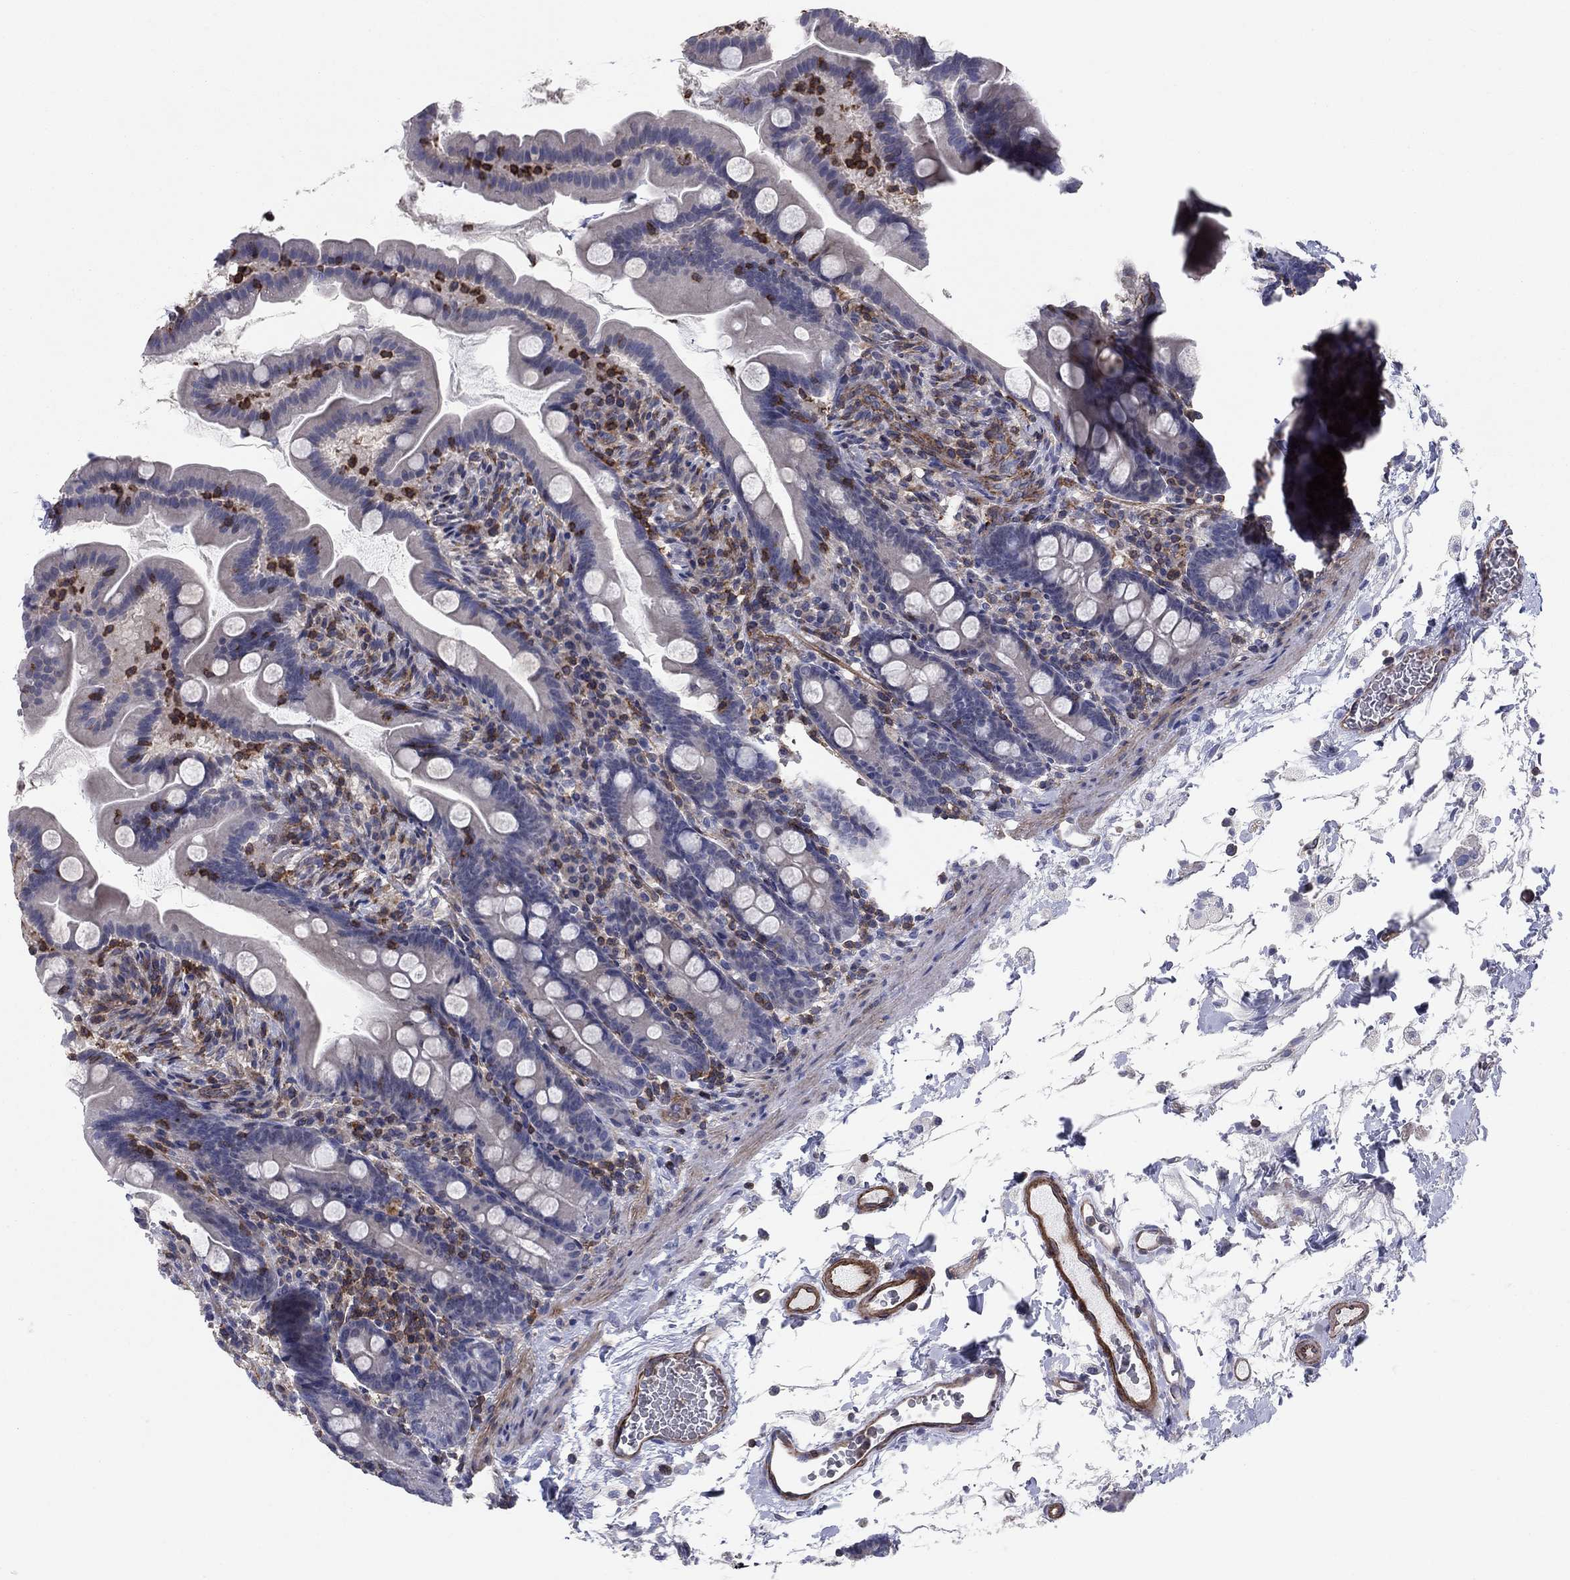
{"staining": {"intensity": "negative", "quantity": "none", "location": "none"}, "tissue": "small intestine", "cell_type": "Glandular cells", "image_type": "normal", "snomed": [{"axis": "morphology", "description": "Normal tissue, NOS"}, {"axis": "topography", "description": "Small intestine"}], "caption": "Immunohistochemistry (IHC) of normal human small intestine displays no positivity in glandular cells.", "gene": "PSD4", "patient": {"sex": "female", "age": 44}}